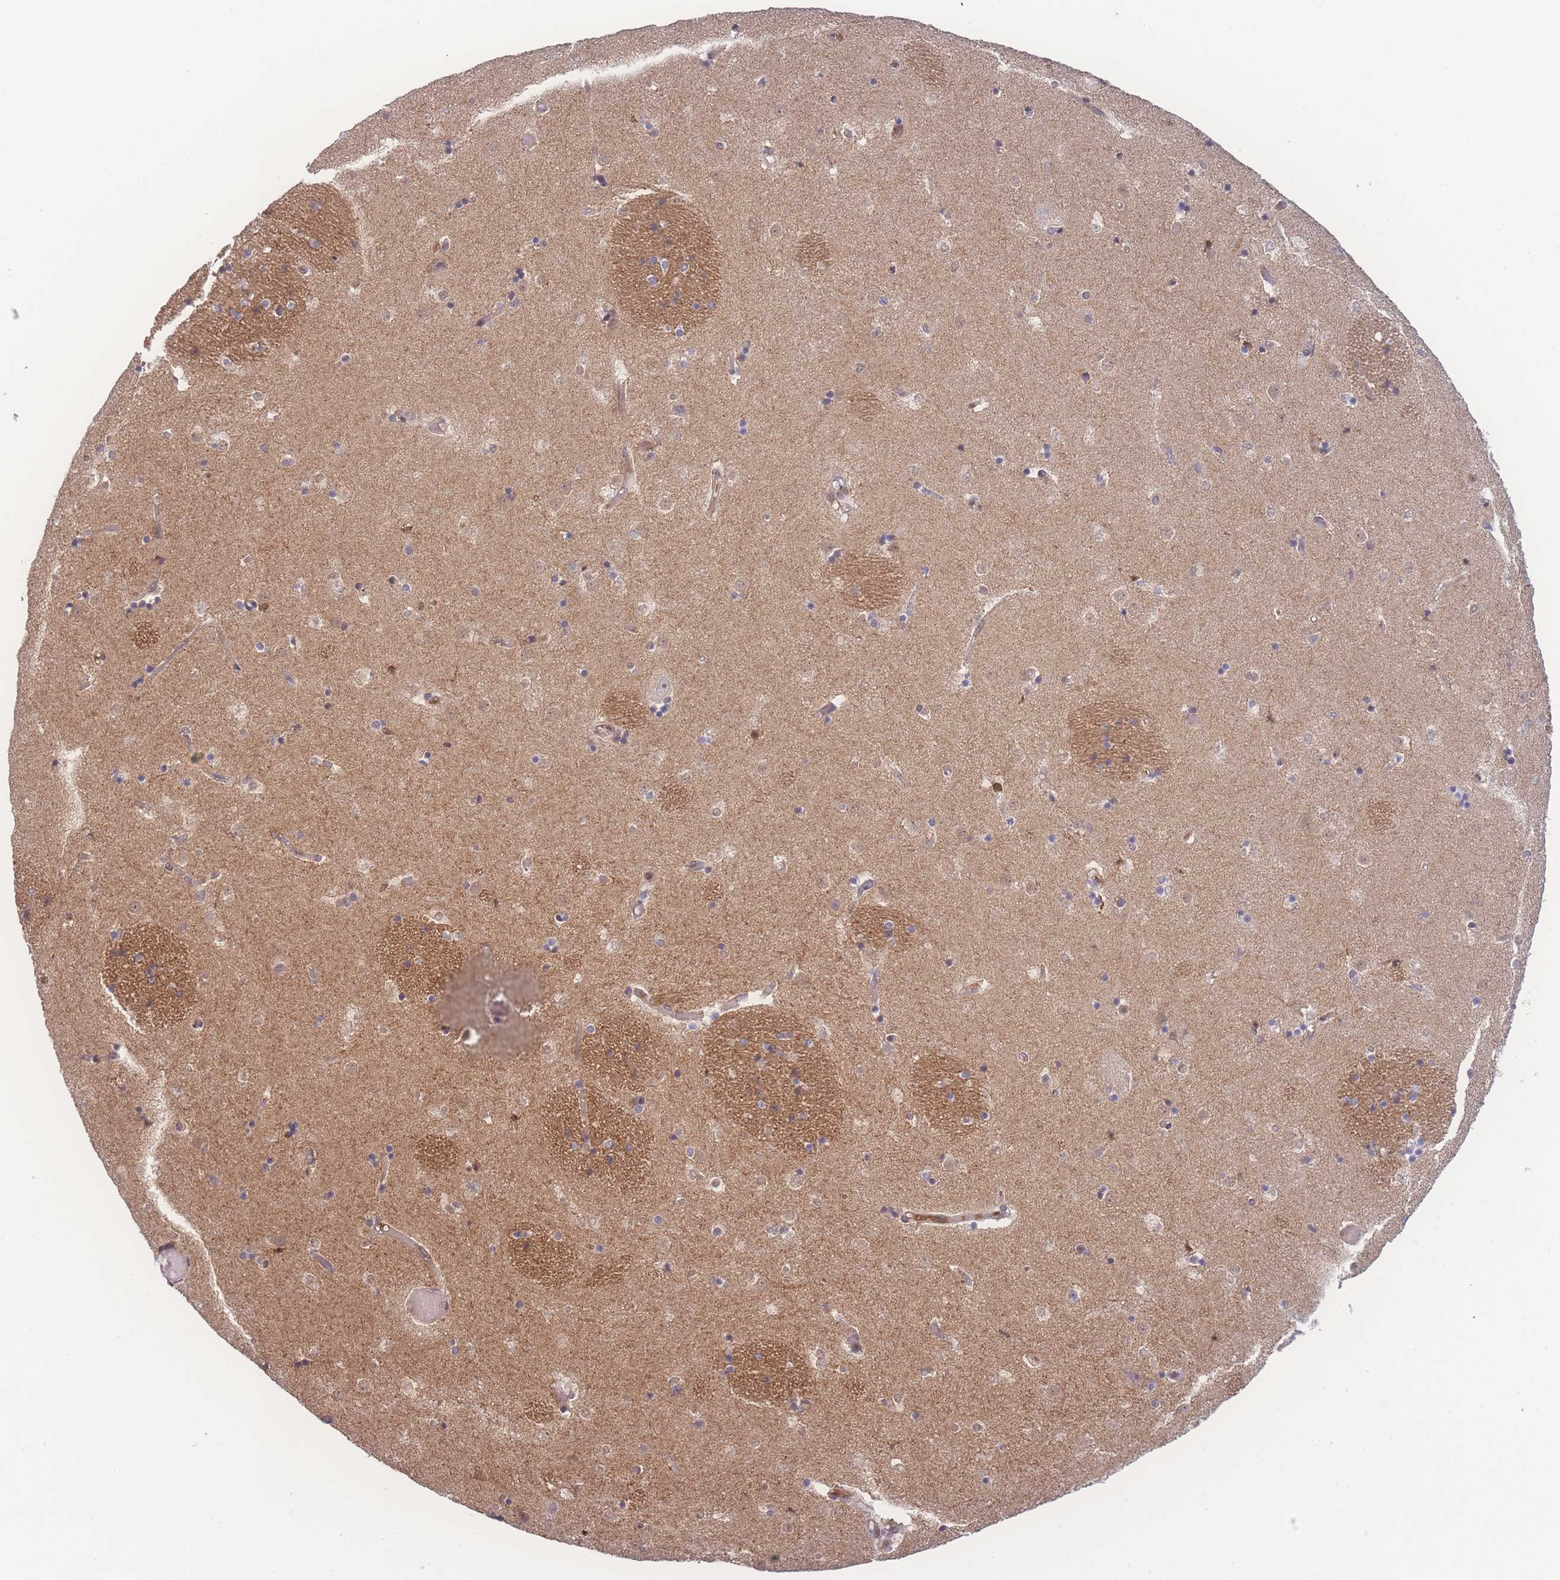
{"staining": {"intensity": "moderate", "quantity": "<25%", "location": "nuclear"}, "tissue": "caudate", "cell_type": "Glial cells", "image_type": "normal", "snomed": [{"axis": "morphology", "description": "Normal tissue, NOS"}, {"axis": "topography", "description": "Lateral ventricle wall"}], "caption": "Immunohistochemical staining of benign human caudate reveals low levels of moderate nuclear positivity in approximately <25% of glial cells. (IHC, brightfield microscopy, high magnification).", "gene": "RAVER1", "patient": {"sex": "female", "age": 52}}